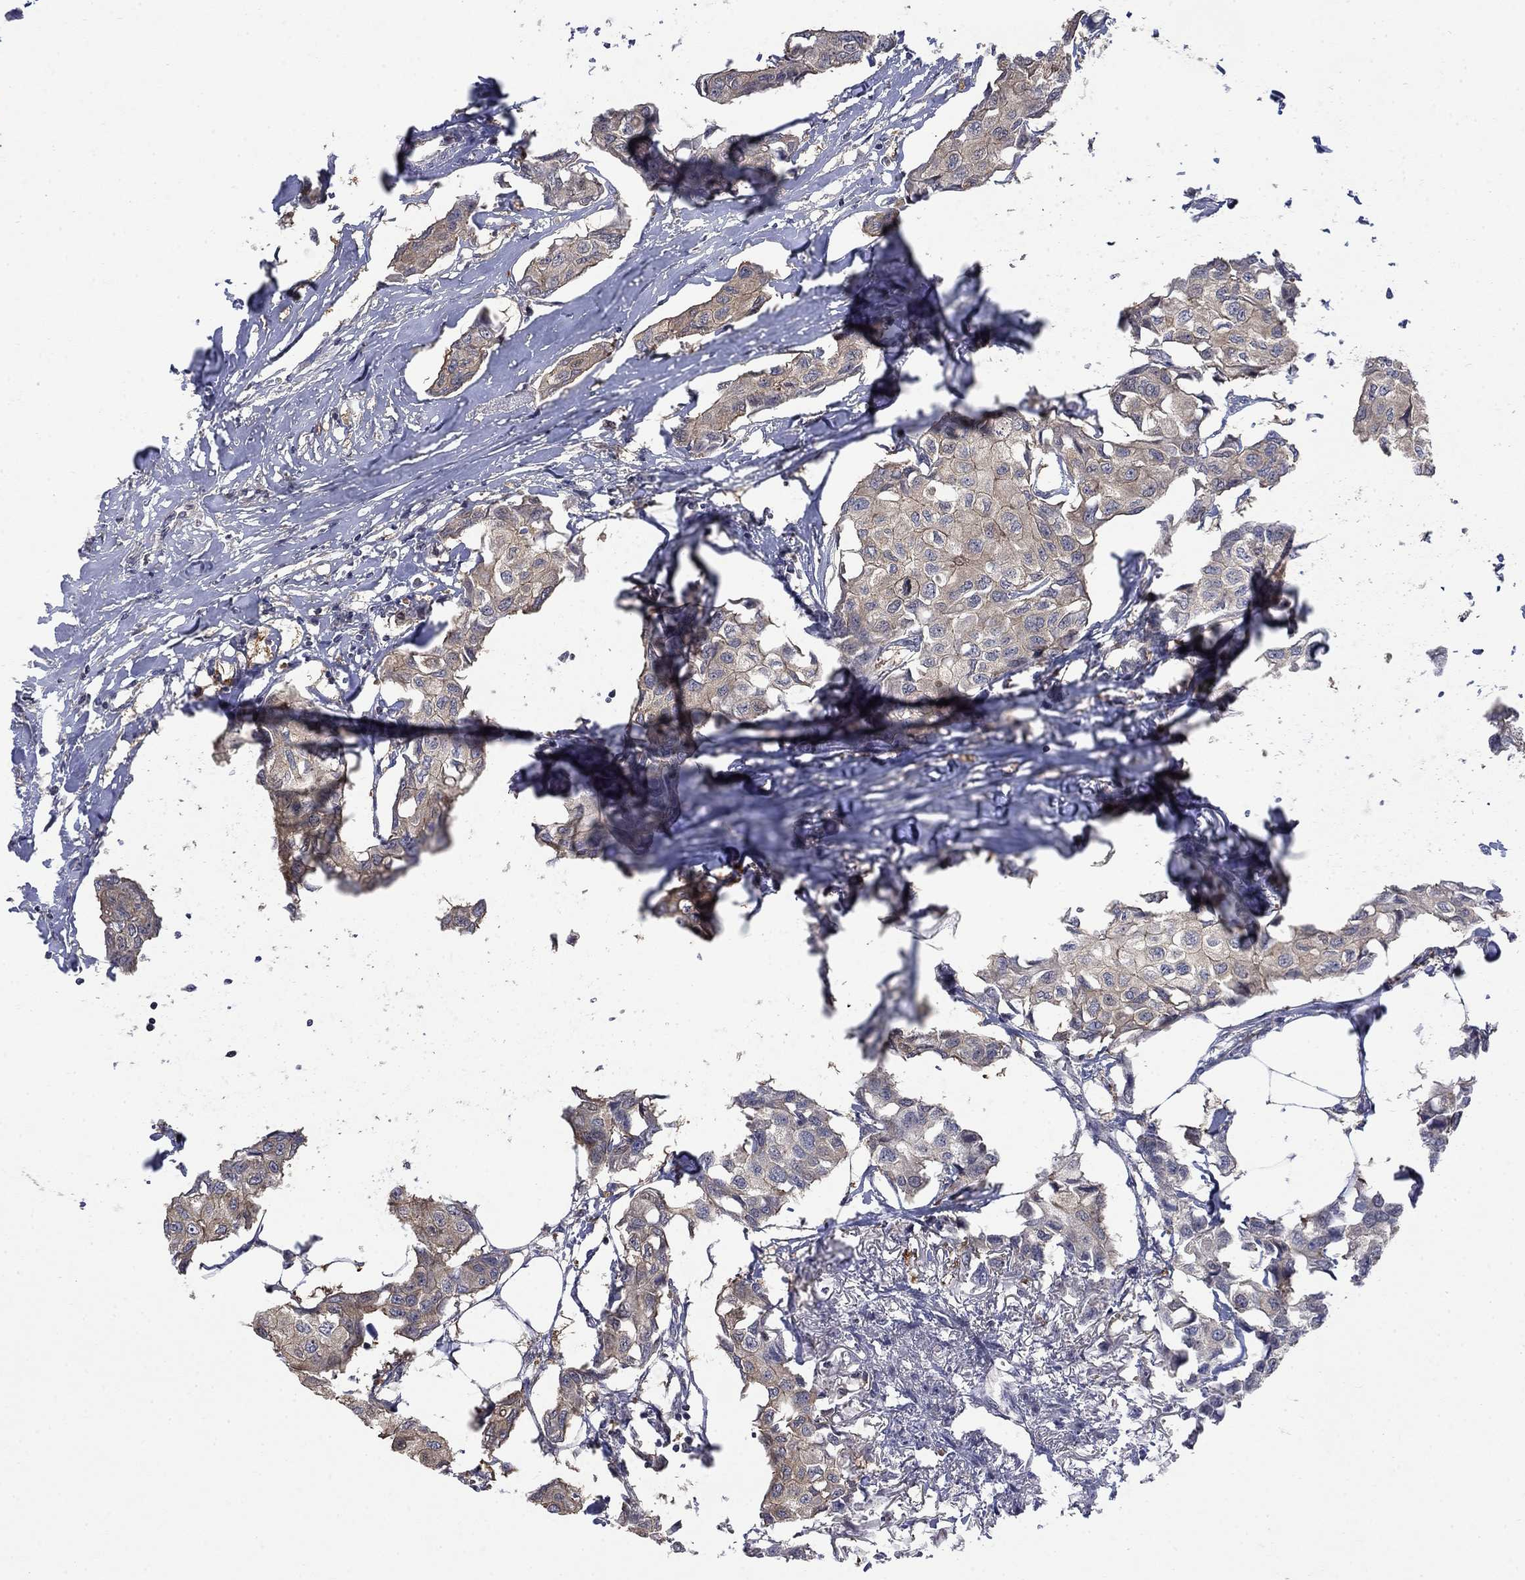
{"staining": {"intensity": "weak", "quantity": ">75%", "location": "cytoplasmic/membranous"}, "tissue": "breast cancer", "cell_type": "Tumor cells", "image_type": "cancer", "snomed": [{"axis": "morphology", "description": "Duct carcinoma"}, {"axis": "topography", "description": "Breast"}], "caption": "The photomicrograph displays a brown stain indicating the presence of a protein in the cytoplasmic/membranous of tumor cells in breast intraductal carcinoma.", "gene": "PDZD2", "patient": {"sex": "female", "age": 80}}